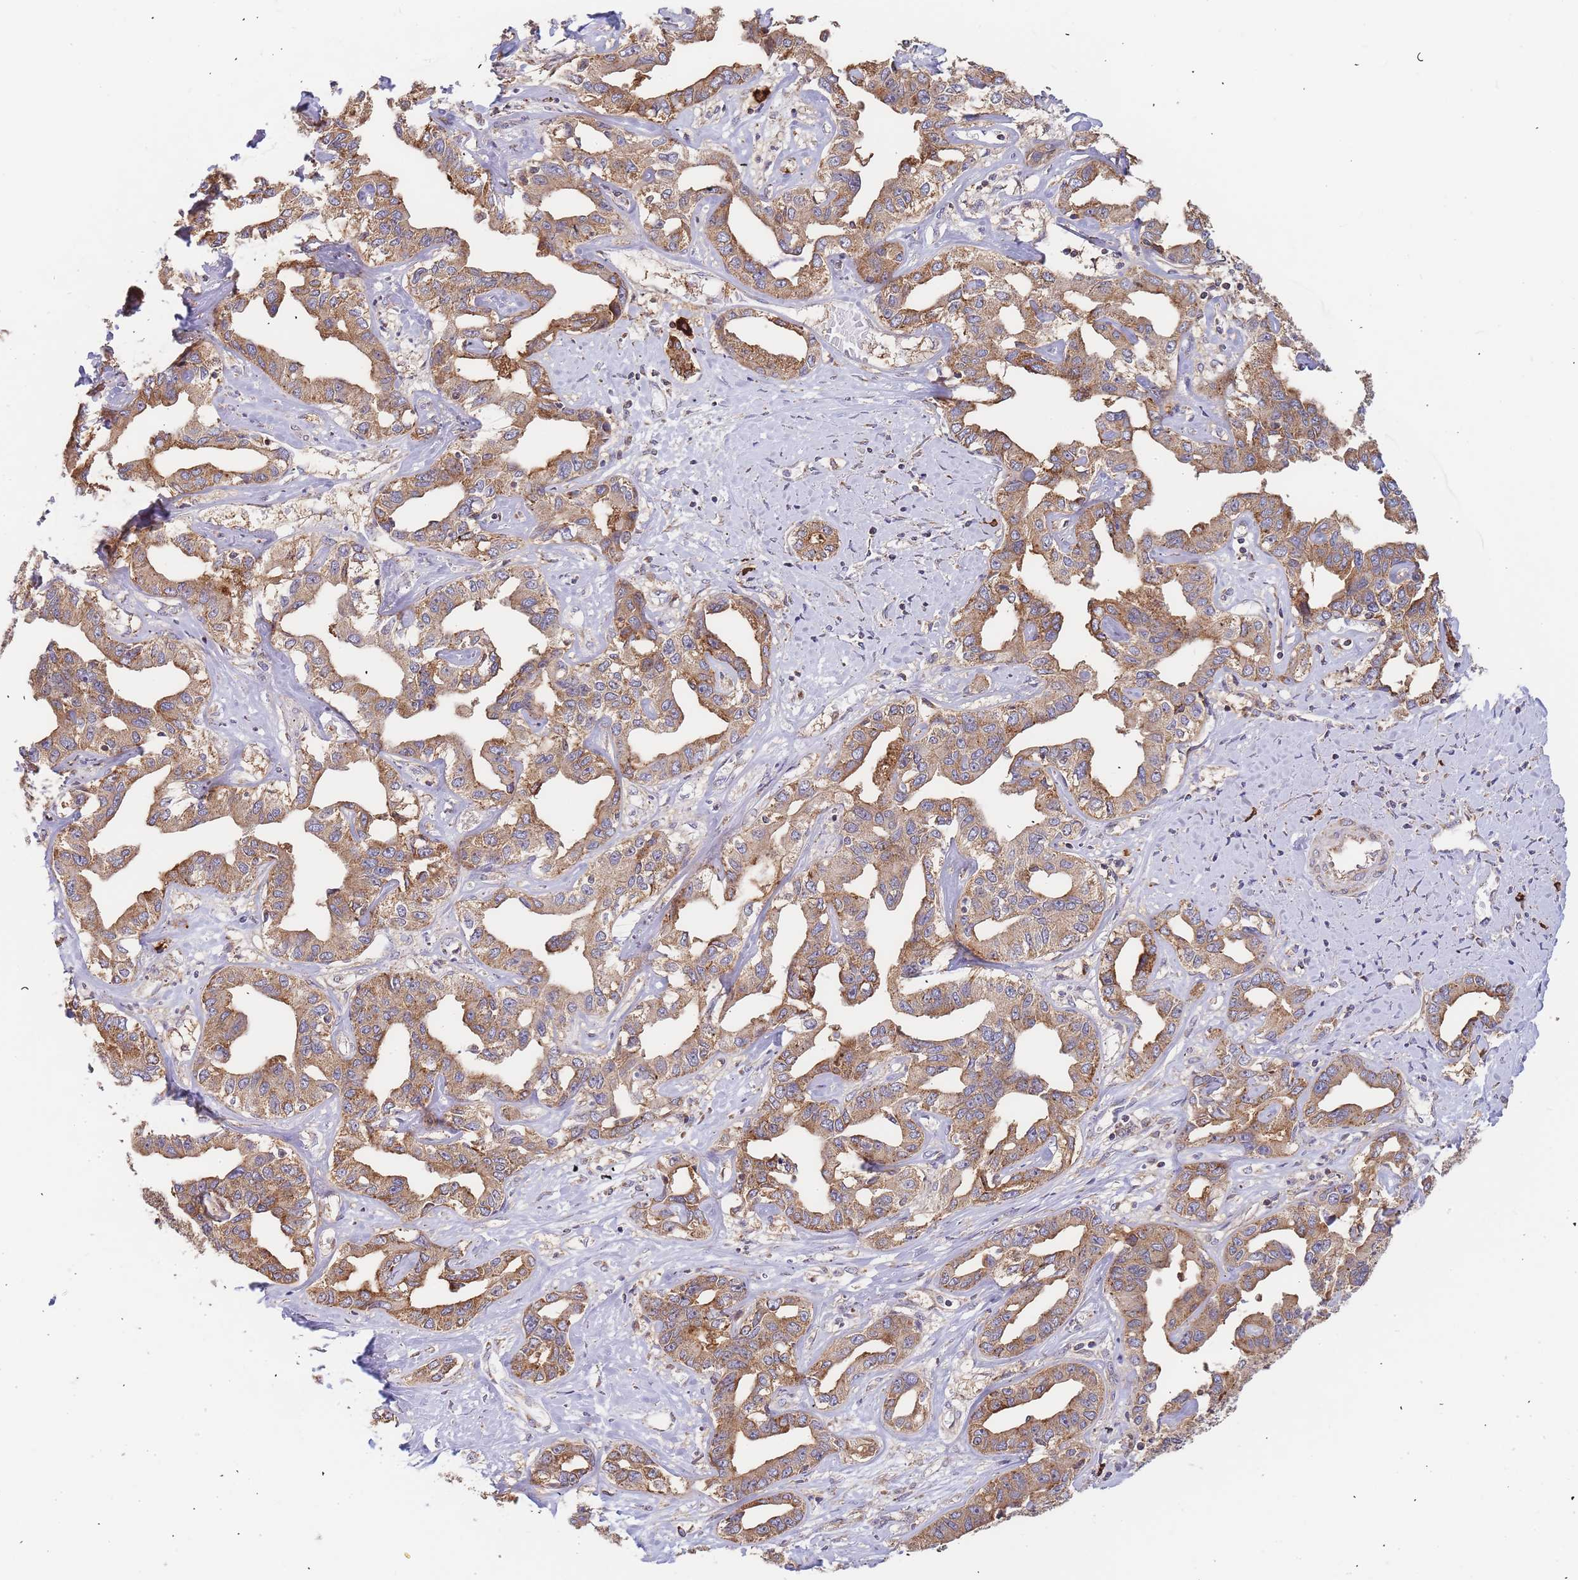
{"staining": {"intensity": "moderate", "quantity": ">75%", "location": "cytoplasmic/membranous"}, "tissue": "liver cancer", "cell_type": "Tumor cells", "image_type": "cancer", "snomed": [{"axis": "morphology", "description": "Cholangiocarcinoma"}, {"axis": "topography", "description": "Liver"}], "caption": "The histopathology image reveals staining of liver cancer, revealing moderate cytoplasmic/membranous protein expression (brown color) within tumor cells.", "gene": "ADCY9", "patient": {"sex": "male", "age": 59}}